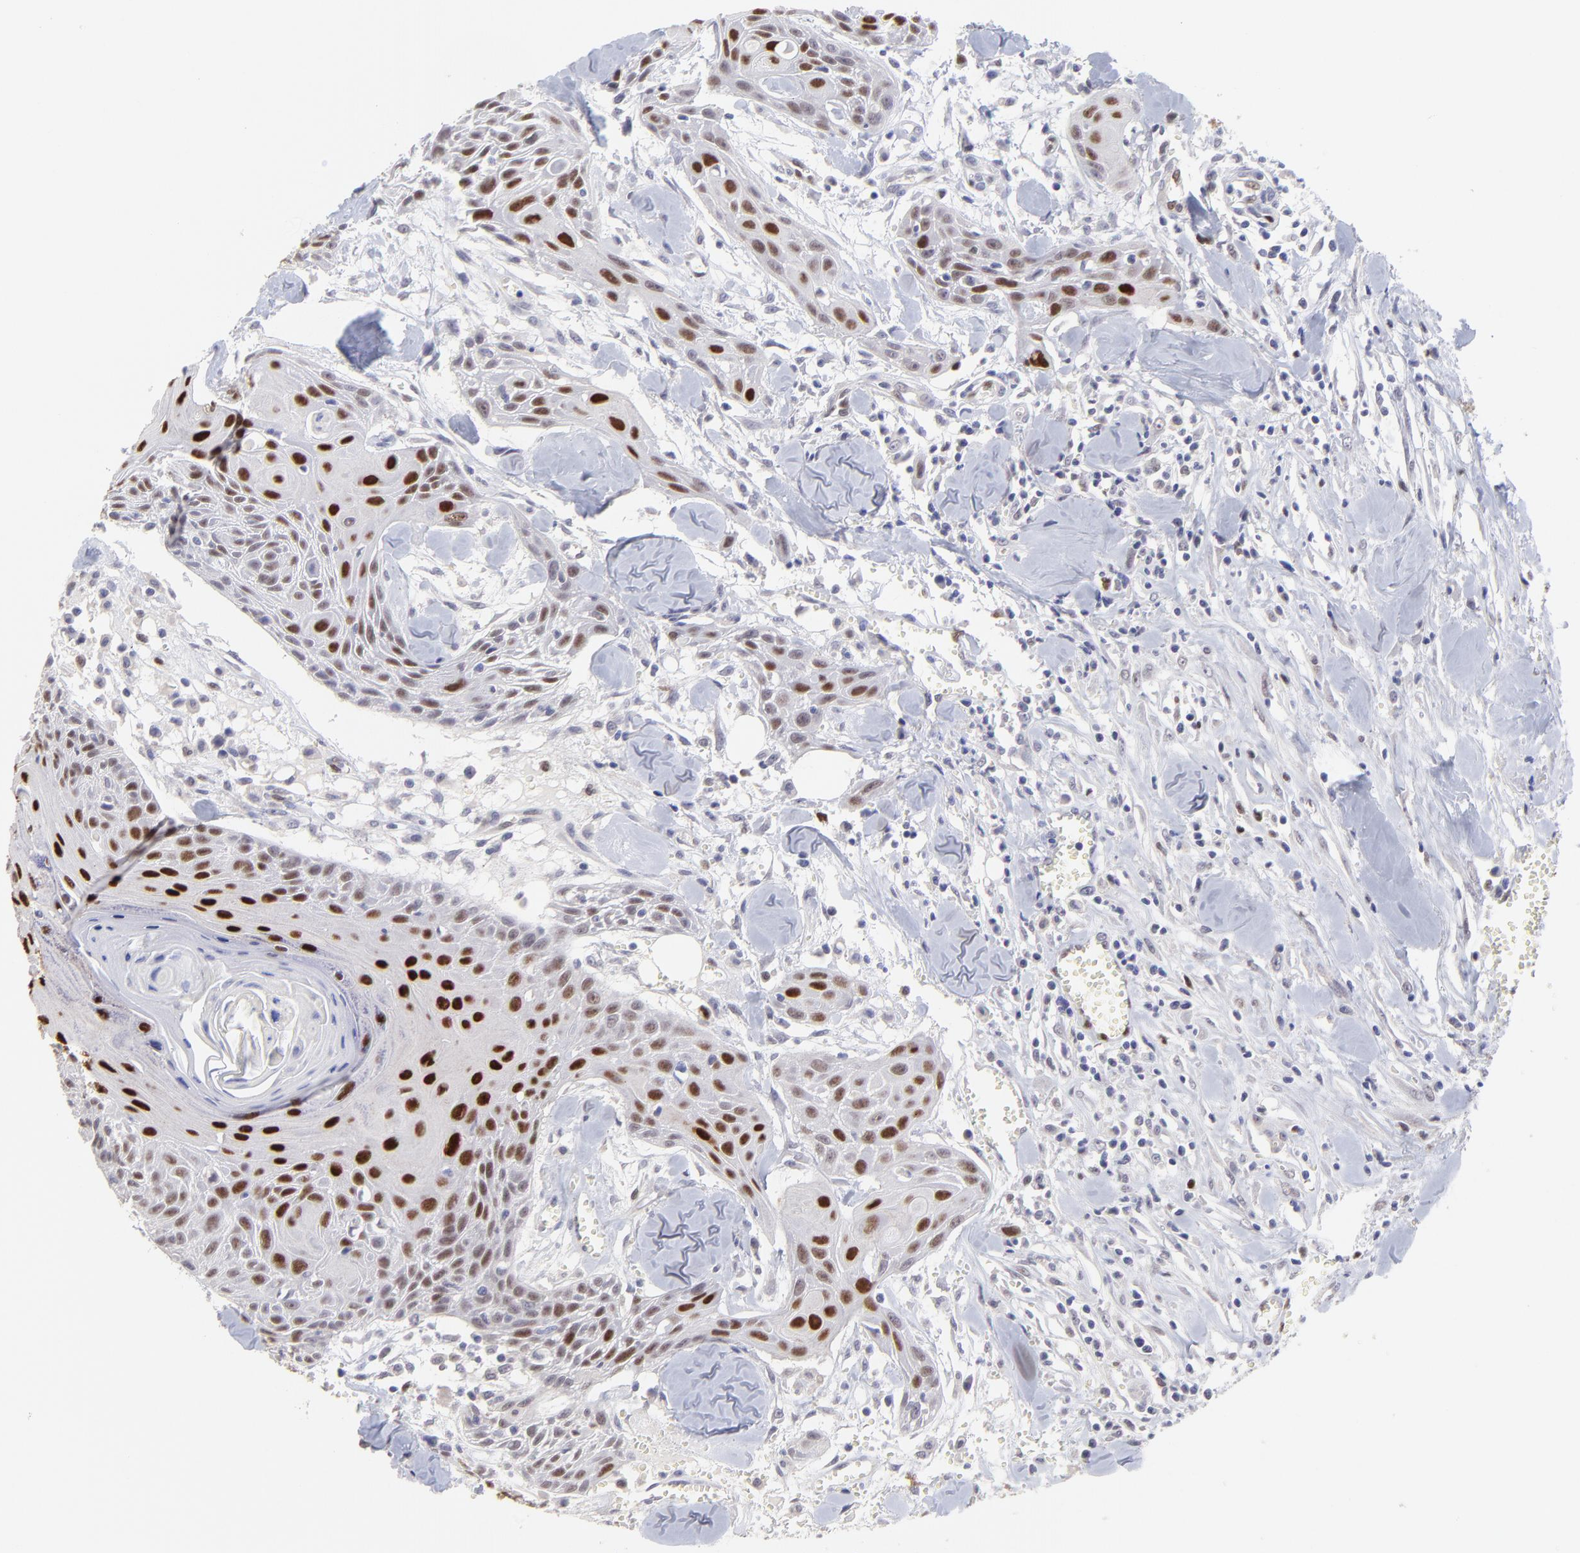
{"staining": {"intensity": "strong", "quantity": "25%-75%", "location": "nuclear"}, "tissue": "head and neck cancer", "cell_type": "Tumor cells", "image_type": "cancer", "snomed": [{"axis": "morphology", "description": "Squamous cell carcinoma, NOS"}, {"axis": "morphology", "description": "Squamous cell carcinoma, metastatic, NOS"}, {"axis": "topography", "description": "Lymph node"}, {"axis": "topography", "description": "Salivary gland"}, {"axis": "topography", "description": "Head-Neck"}], "caption": "Brown immunohistochemical staining in head and neck cancer (metastatic squamous cell carcinoma) exhibits strong nuclear positivity in about 25%-75% of tumor cells. (DAB IHC with brightfield microscopy, high magnification).", "gene": "KLF4", "patient": {"sex": "female", "age": 74}}